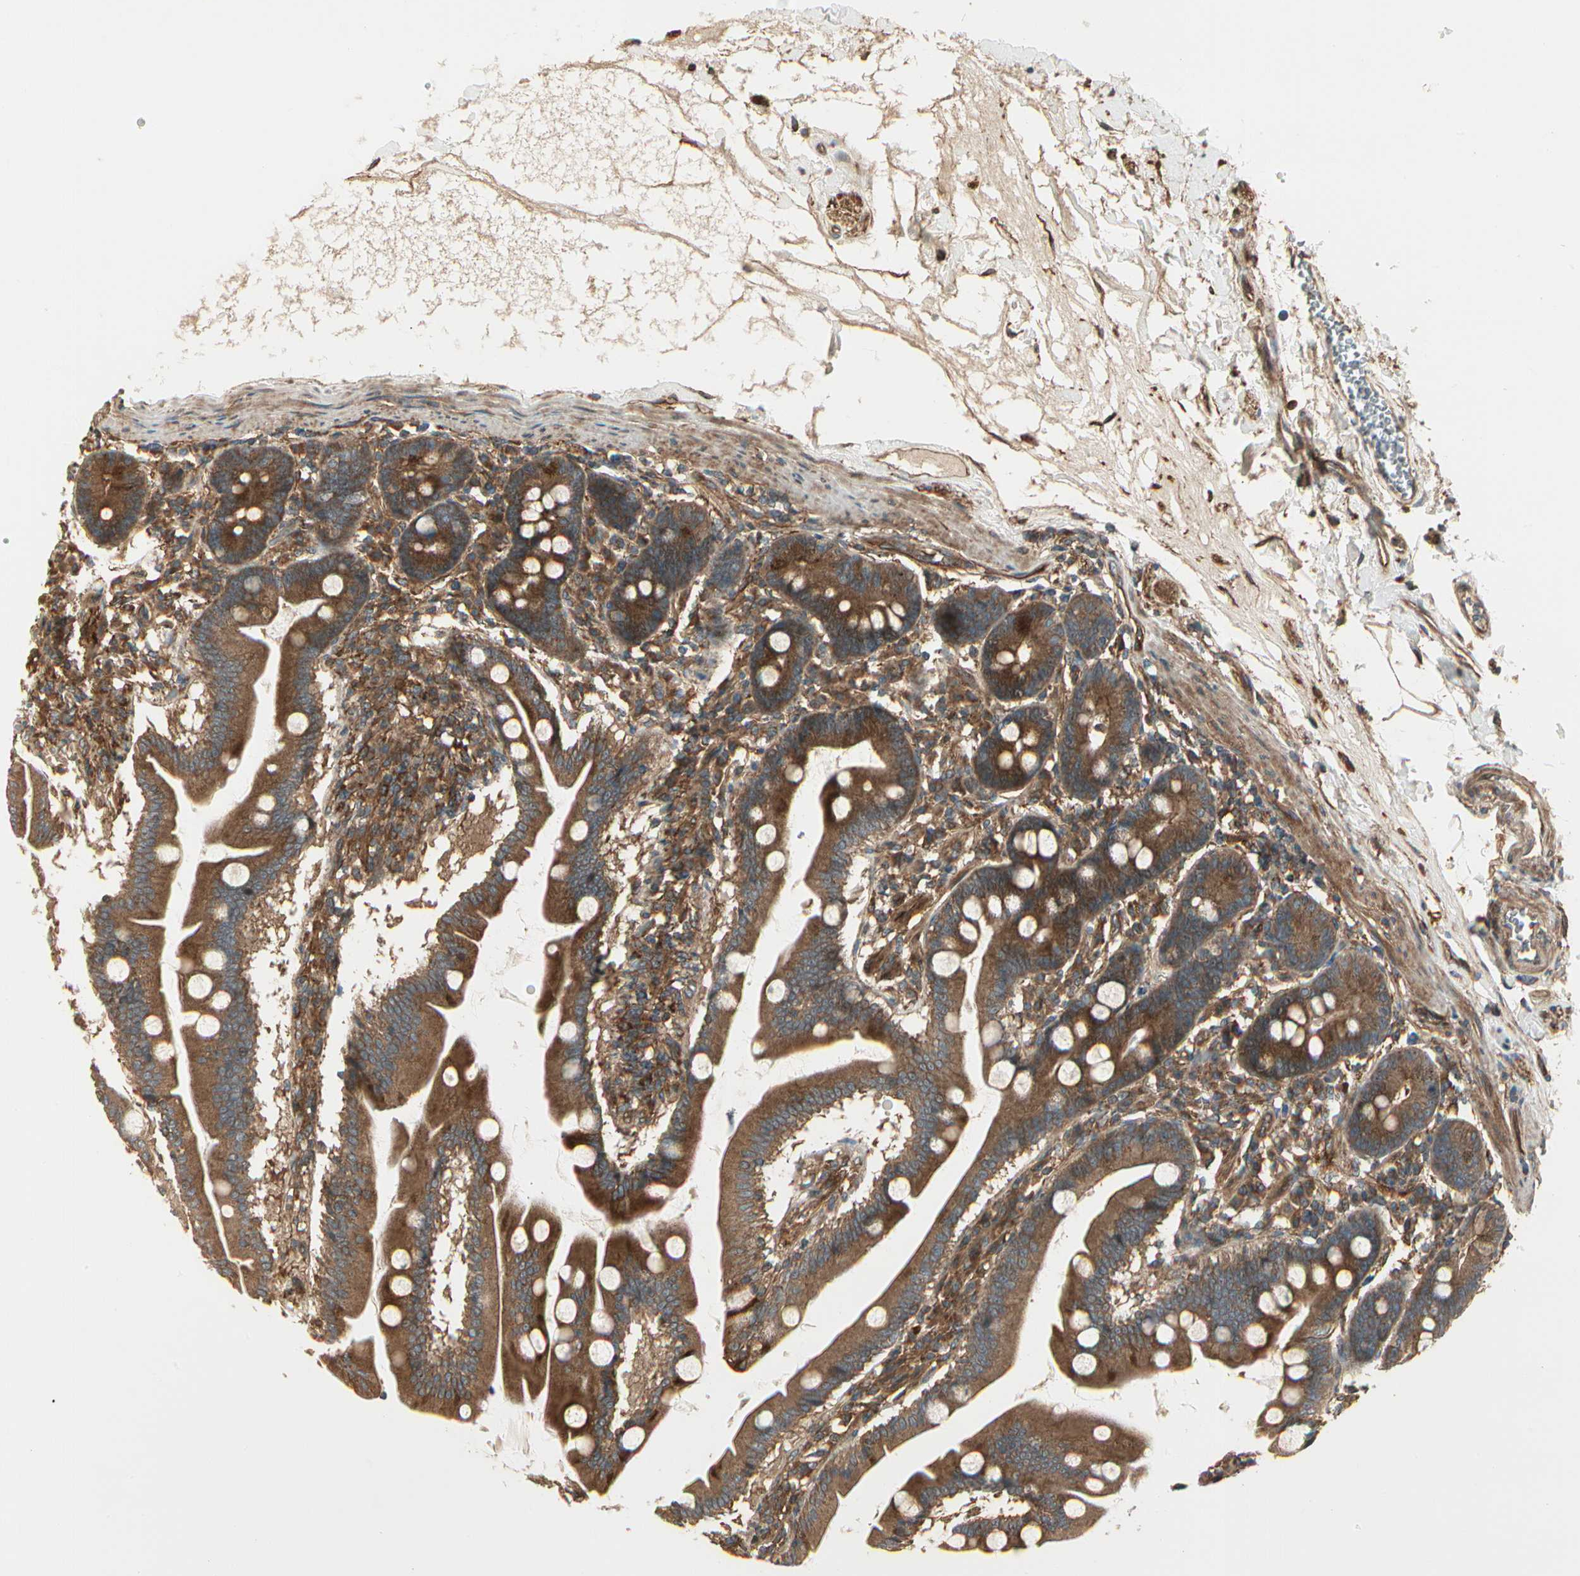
{"staining": {"intensity": "strong", "quantity": ">75%", "location": "cytoplasmic/membranous"}, "tissue": "duodenum", "cell_type": "Glandular cells", "image_type": "normal", "snomed": [{"axis": "morphology", "description": "Normal tissue, NOS"}, {"axis": "topography", "description": "Duodenum"}], "caption": "Immunohistochemical staining of benign duodenum demonstrates >75% levels of strong cytoplasmic/membranous protein expression in approximately >75% of glandular cells.", "gene": "FKBP15", "patient": {"sex": "female", "age": 64}}